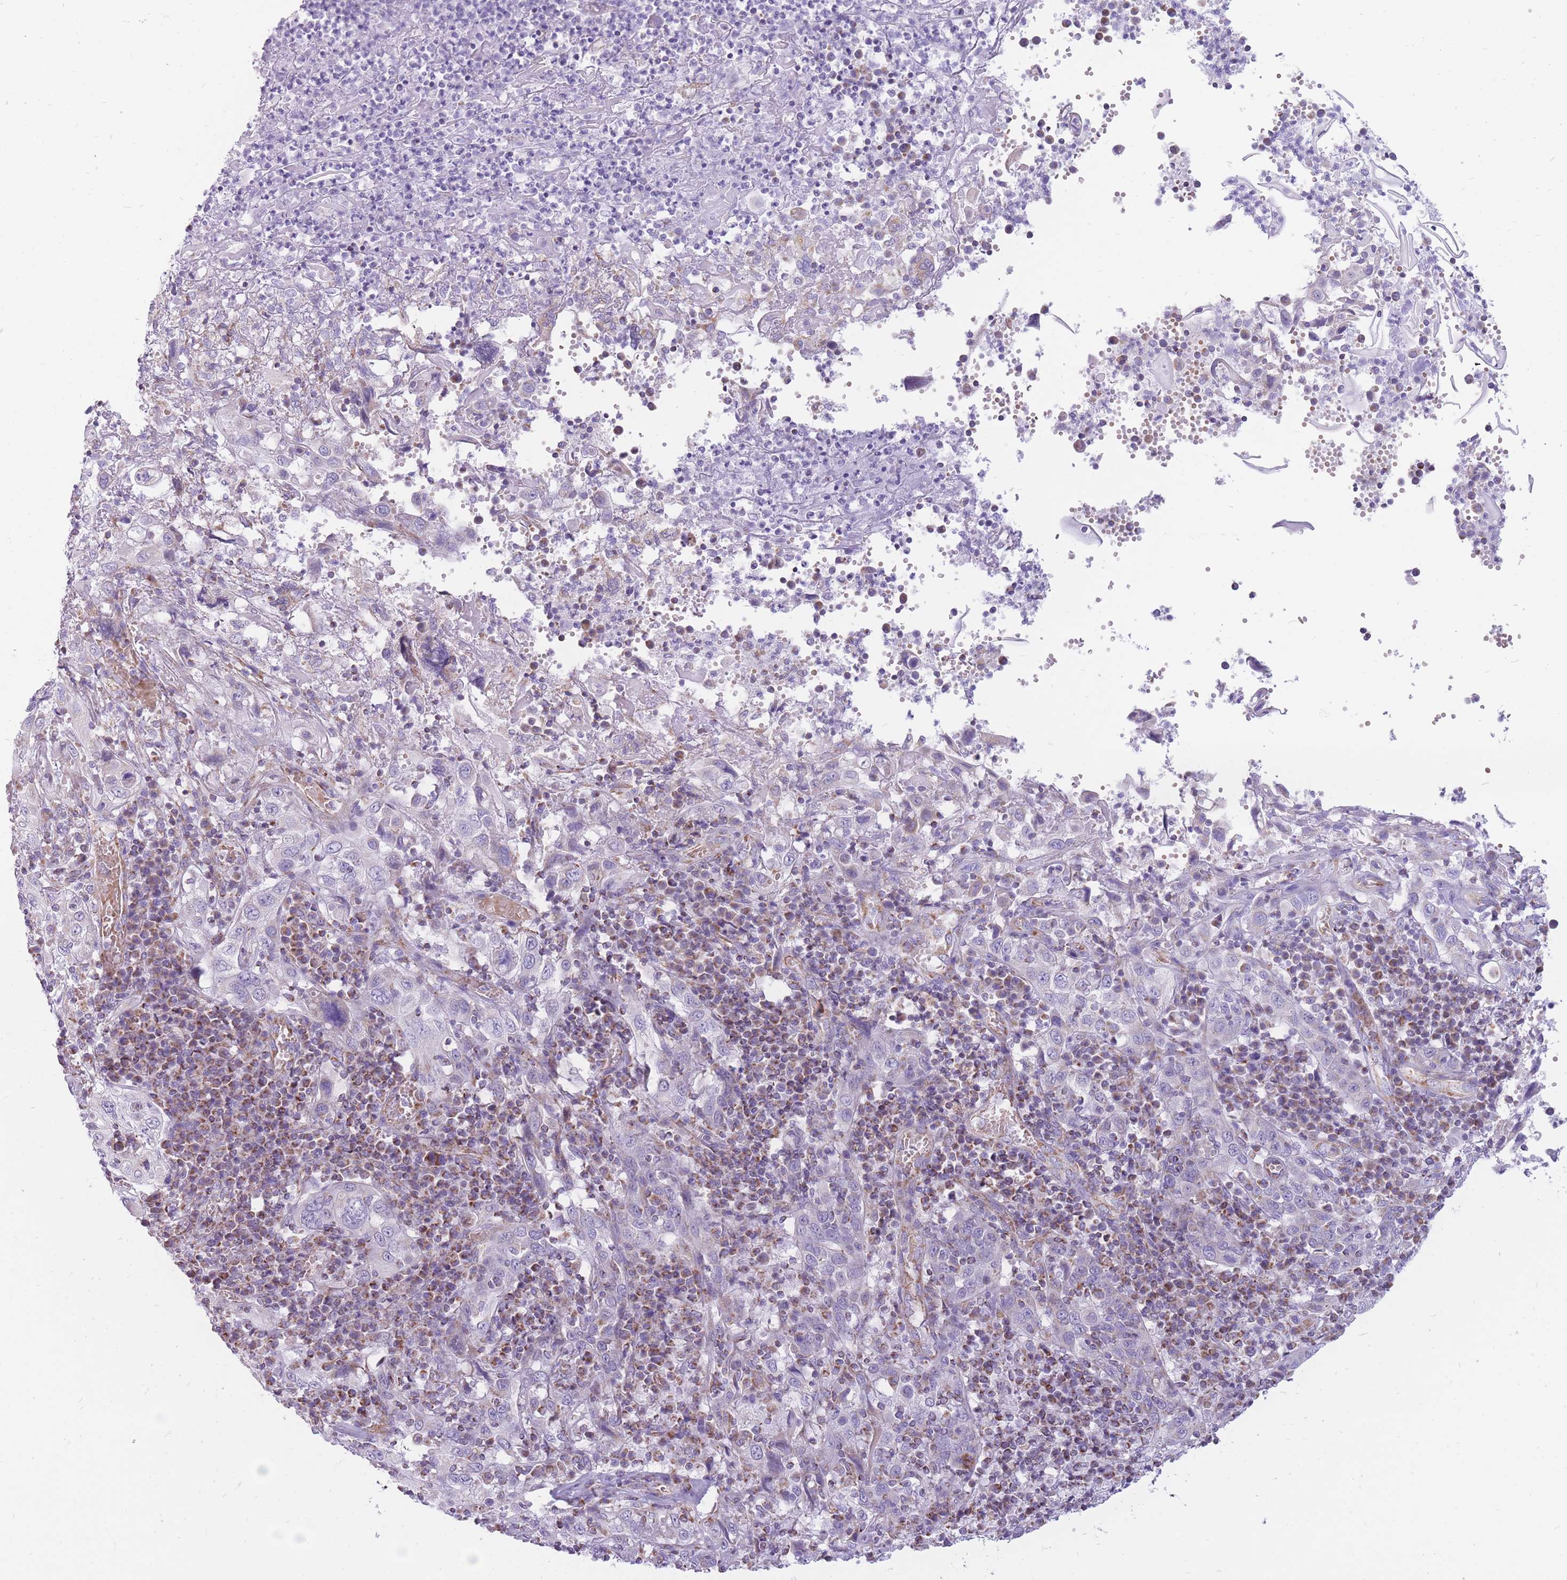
{"staining": {"intensity": "negative", "quantity": "none", "location": "none"}, "tissue": "cervical cancer", "cell_type": "Tumor cells", "image_type": "cancer", "snomed": [{"axis": "morphology", "description": "Squamous cell carcinoma, NOS"}, {"axis": "topography", "description": "Cervix"}], "caption": "Immunohistochemistry histopathology image of neoplastic tissue: squamous cell carcinoma (cervical) stained with DAB demonstrates no significant protein positivity in tumor cells.", "gene": "PCSK1", "patient": {"sex": "female", "age": 46}}